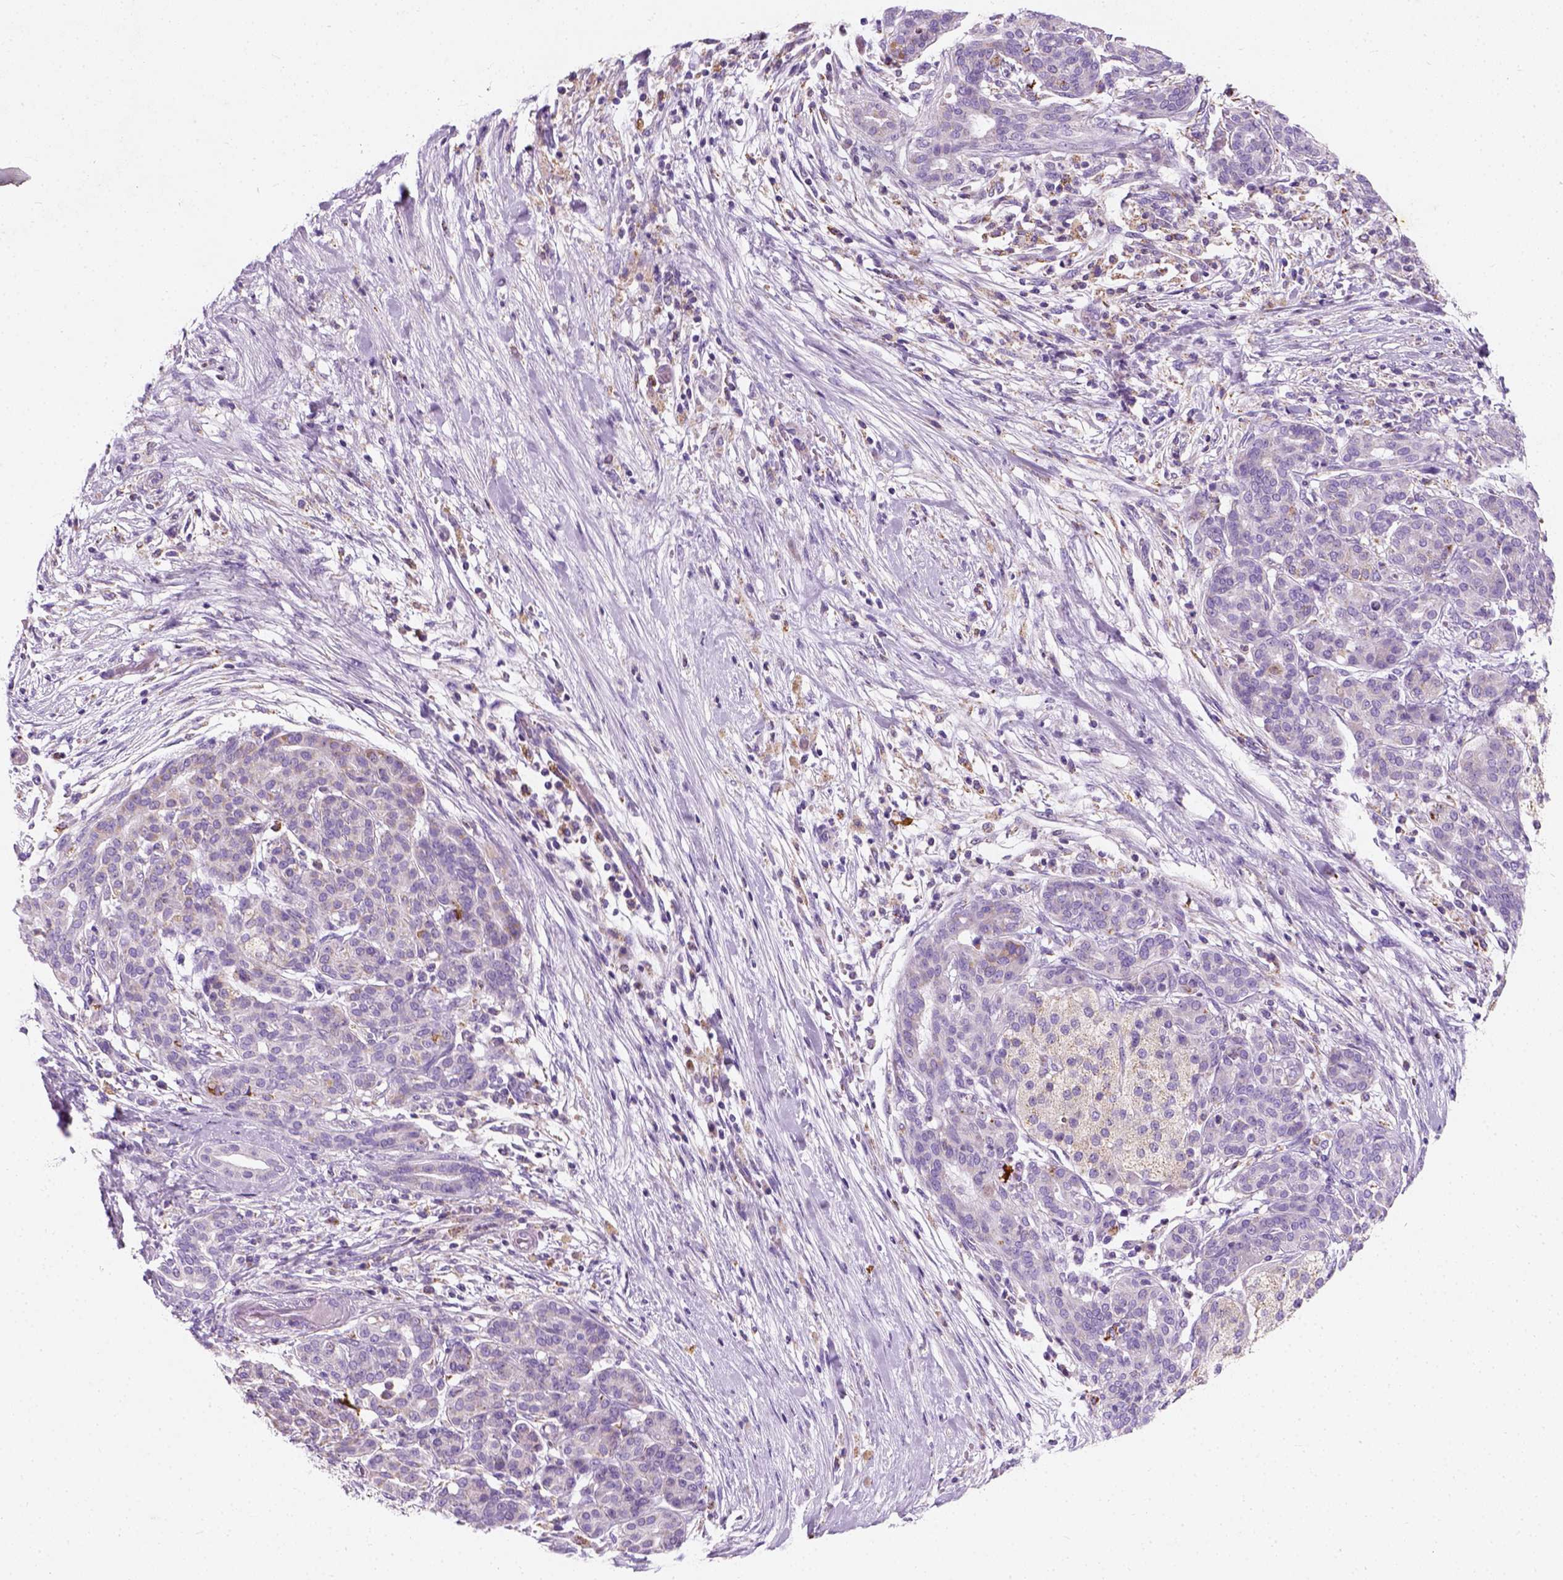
{"staining": {"intensity": "negative", "quantity": "none", "location": "none"}, "tissue": "pancreatic cancer", "cell_type": "Tumor cells", "image_type": "cancer", "snomed": [{"axis": "morphology", "description": "Adenocarcinoma, NOS"}, {"axis": "topography", "description": "Pancreas"}], "caption": "Adenocarcinoma (pancreatic) was stained to show a protein in brown. There is no significant expression in tumor cells.", "gene": "CHODL", "patient": {"sex": "male", "age": 44}}